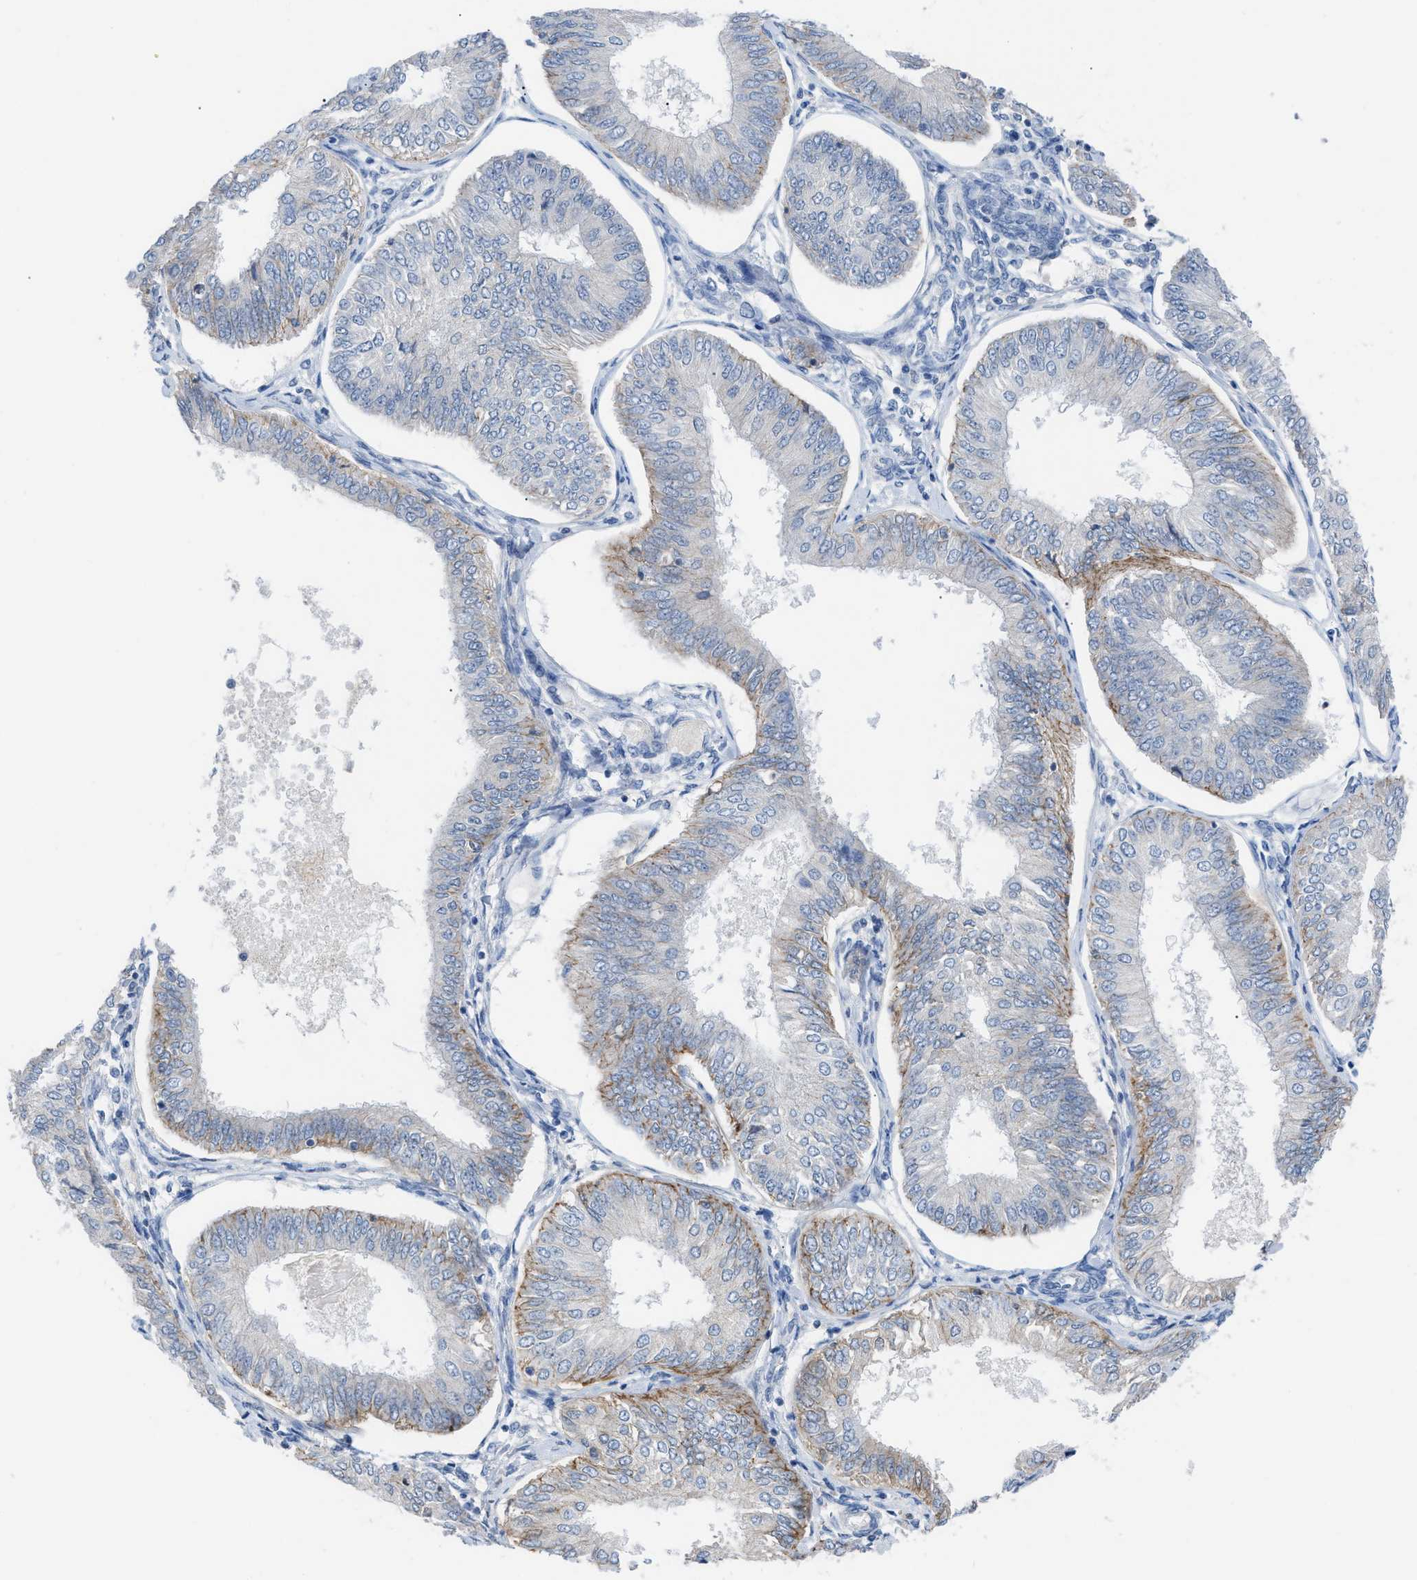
{"staining": {"intensity": "moderate", "quantity": "<25%", "location": "cytoplasmic/membranous"}, "tissue": "endometrial cancer", "cell_type": "Tumor cells", "image_type": "cancer", "snomed": [{"axis": "morphology", "description": "Adenocarcinoma, NOS"}, {"axis": "topography", "description": "Endometrium"}], "caption": "This photomicrograph displays immunohistochemistry staining of human endometrial adenocarcinoma, with low moderate cytoplasmic/membranous staining in about <25% of tumor cells.", "gene": "HPX", "patient": {"sex": "female", "age": 58}}